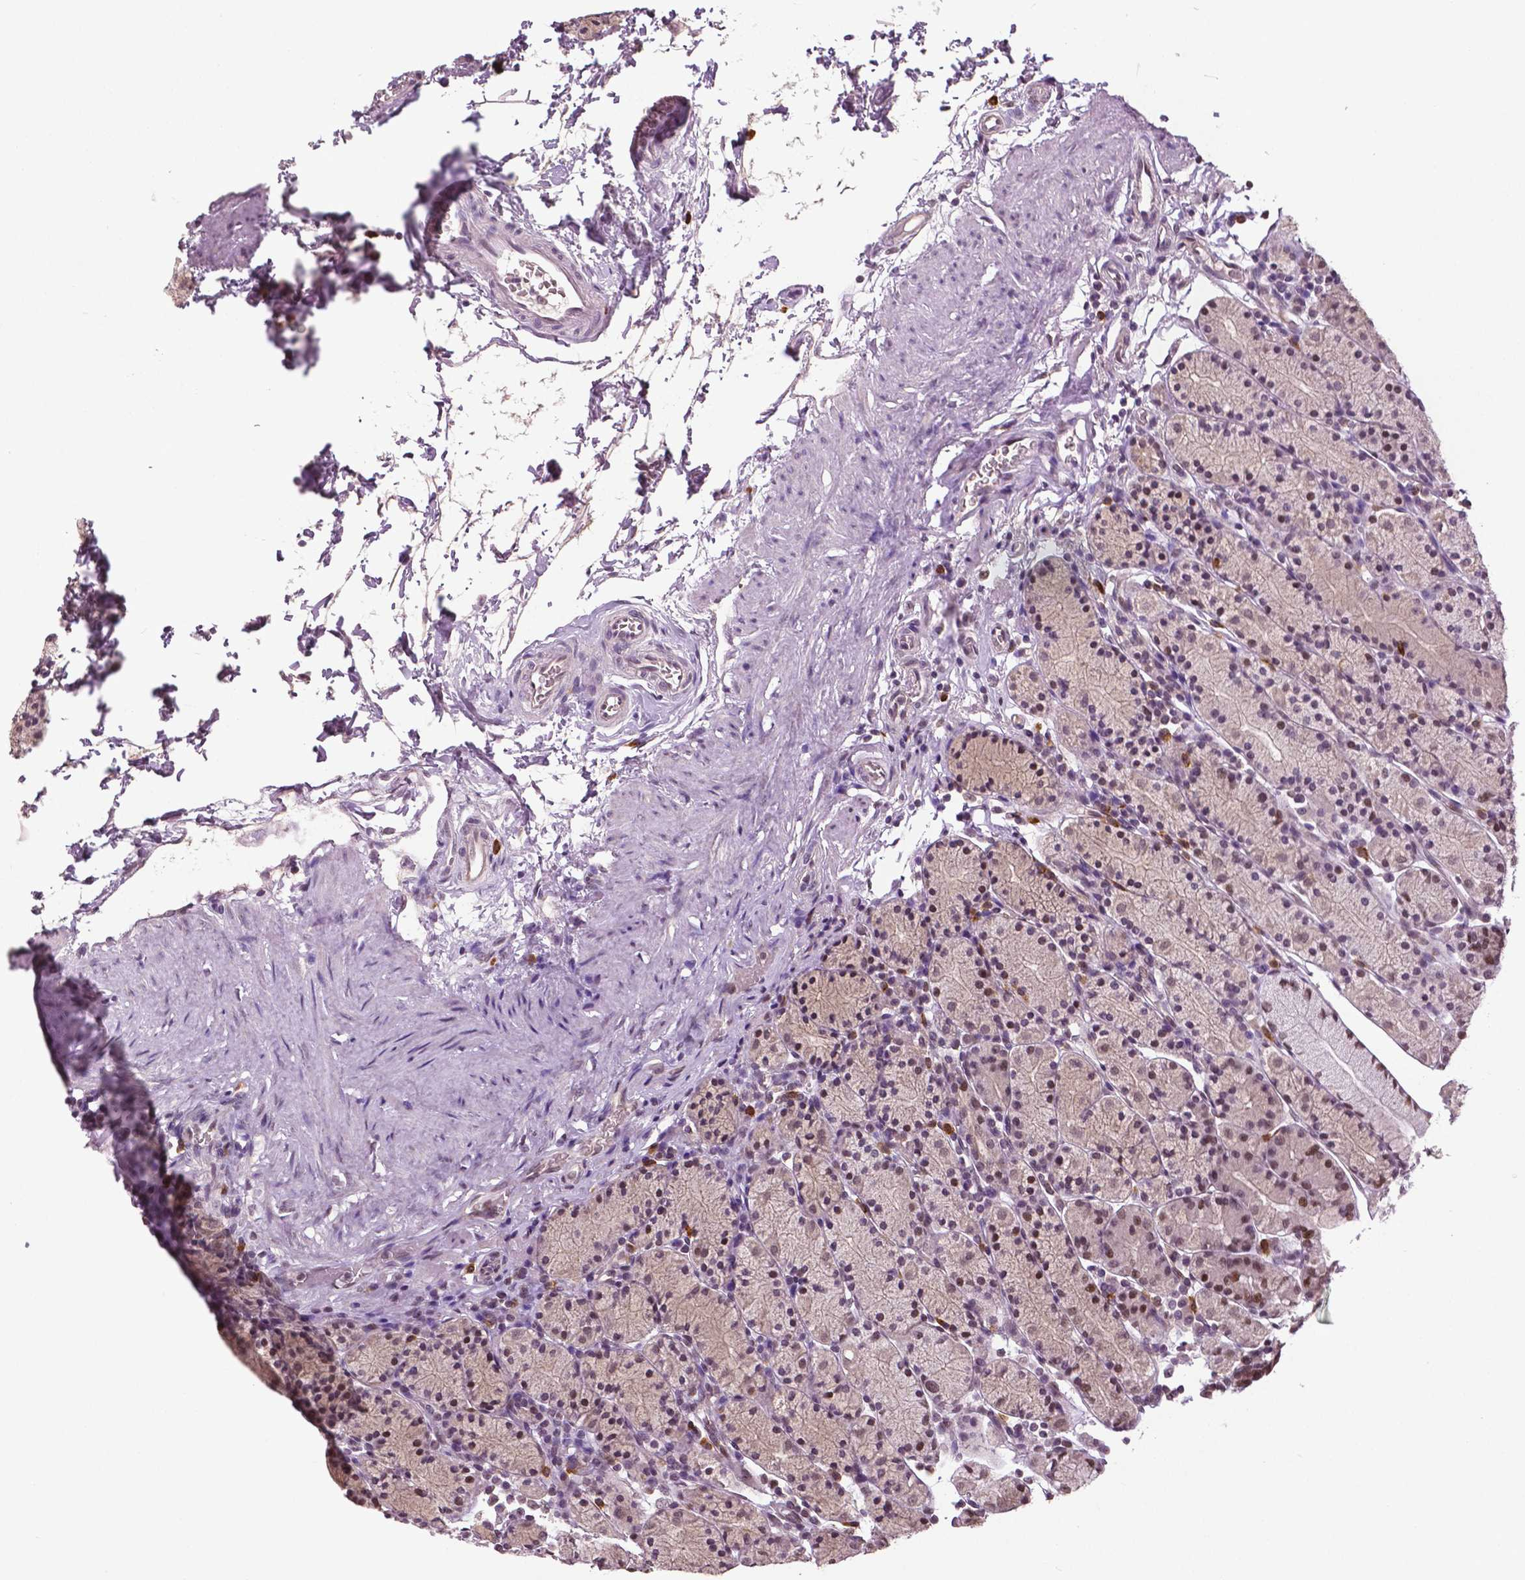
{"staining": {"intensity": "moderate", "quantity": "25%-75%", "location": "nuclear"}, "tissue": "stomach", "cell_type": "Glandular cells", "image_type": "normal", "snomed": [{"axis": "morphology", "description": "Normal tissue, NOS"}, {"axis": "topography", "description": "Stomach, upper"}, {"axis": "topography", "description": "Stomach"}], "caption": "This histopathology image exhibits benign stomach stained with immunohistochemistry (IHC) to label a protein in brown. The nuclear of glandular cells show moderate positivity for the protein. Nuclei are counter-stained blue.", "gene": "DLX5", "patient": {"sex": "male", "age": 62}}